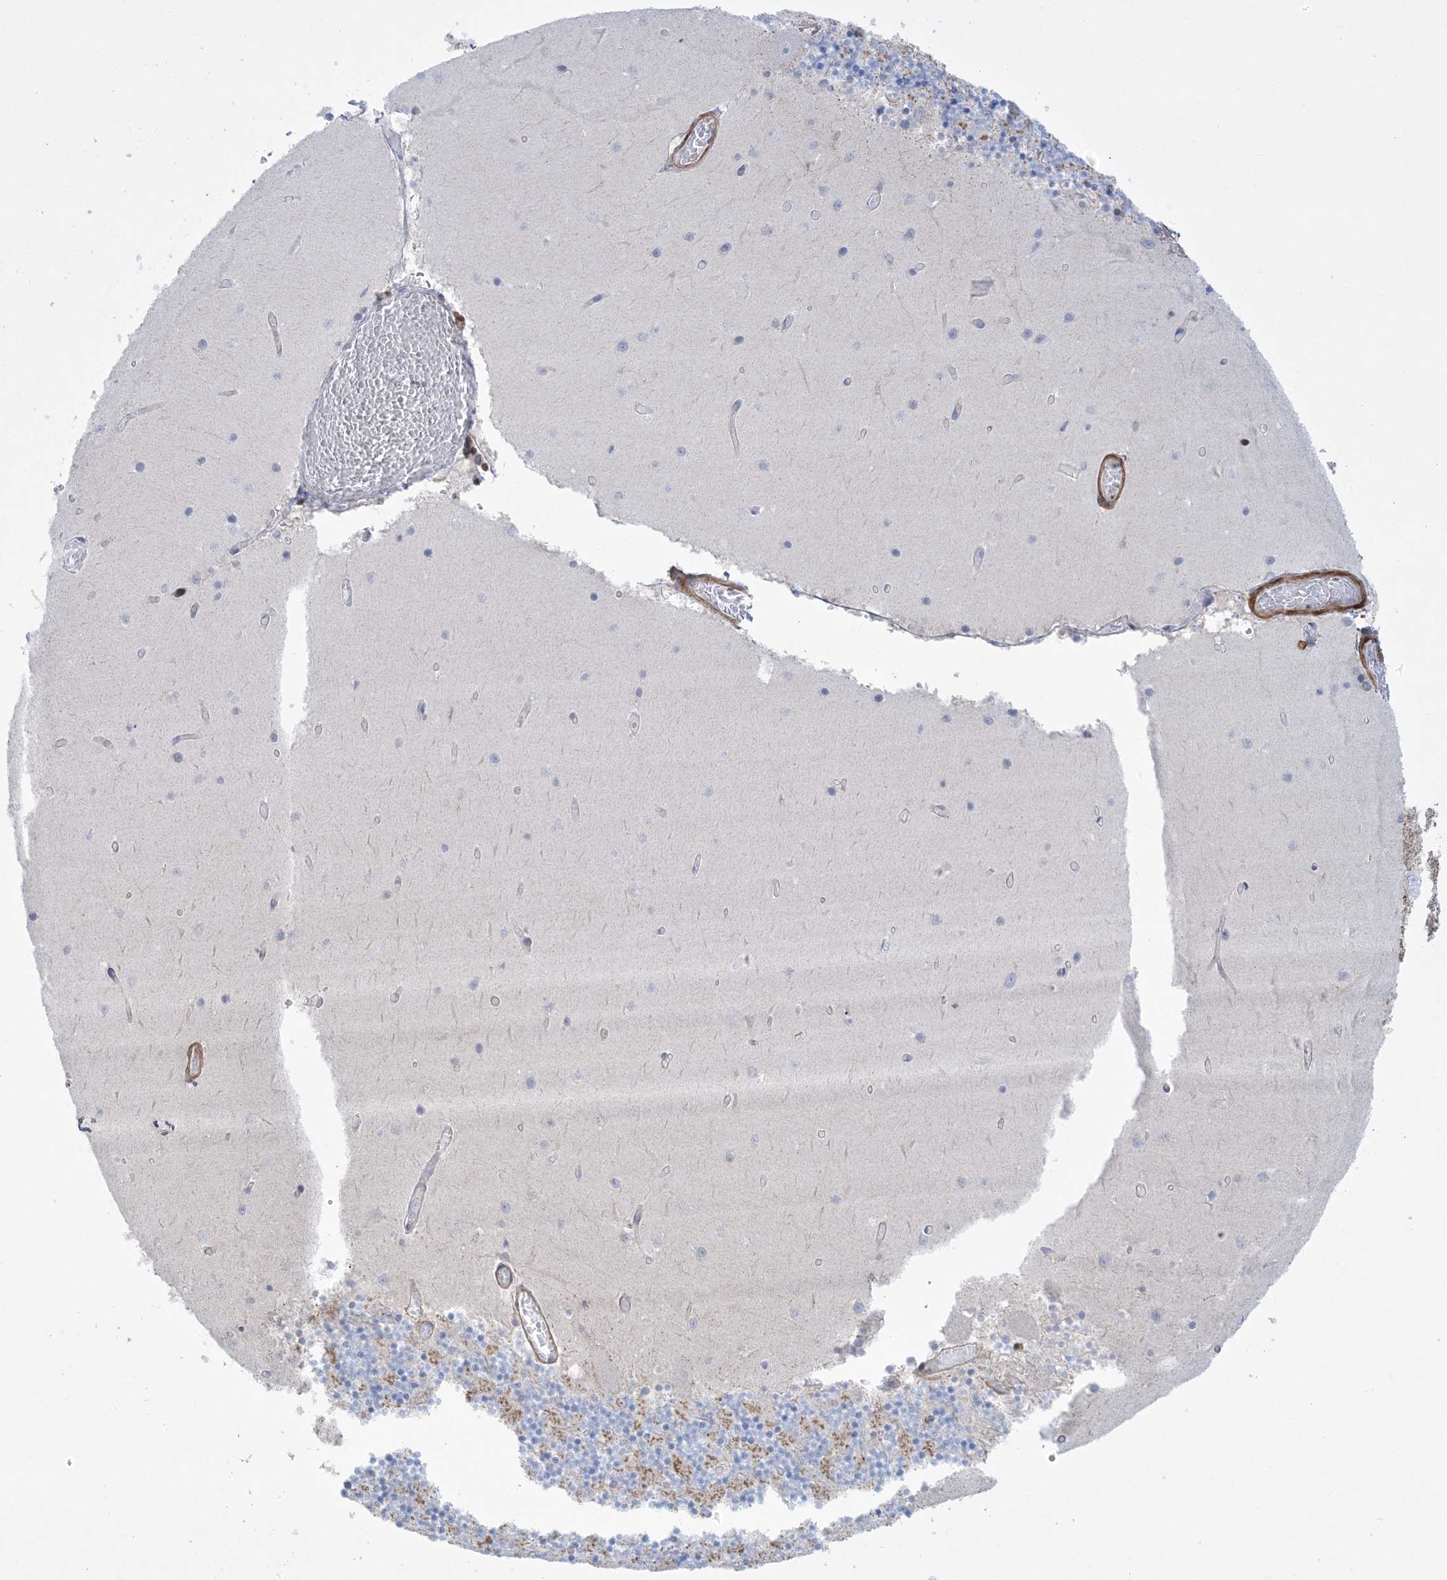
{"staining": {"intensity": "negative", "quantity": "none", "location": "none"}, "tissue": "cerebellum", "cell_type": "Cells in granular layer", "image_type": "normal", "snomed": [{"axis": "morphology", "description": "Normal tissue, NOS"}, {"axis": "topography", "description": "Cerebellum"}], "caption": "High magnification brightfield microscopy of benign cerebellum stained with DAB (3,3'-diaminobenzidine) (brown) and counterstained with hematoxylin (blue): cells in granular layer show no significant positivity. Nuclei are stained in blue.", "gene": "ARHGAP30", "patient": {"sex": "female", "age": 28}}